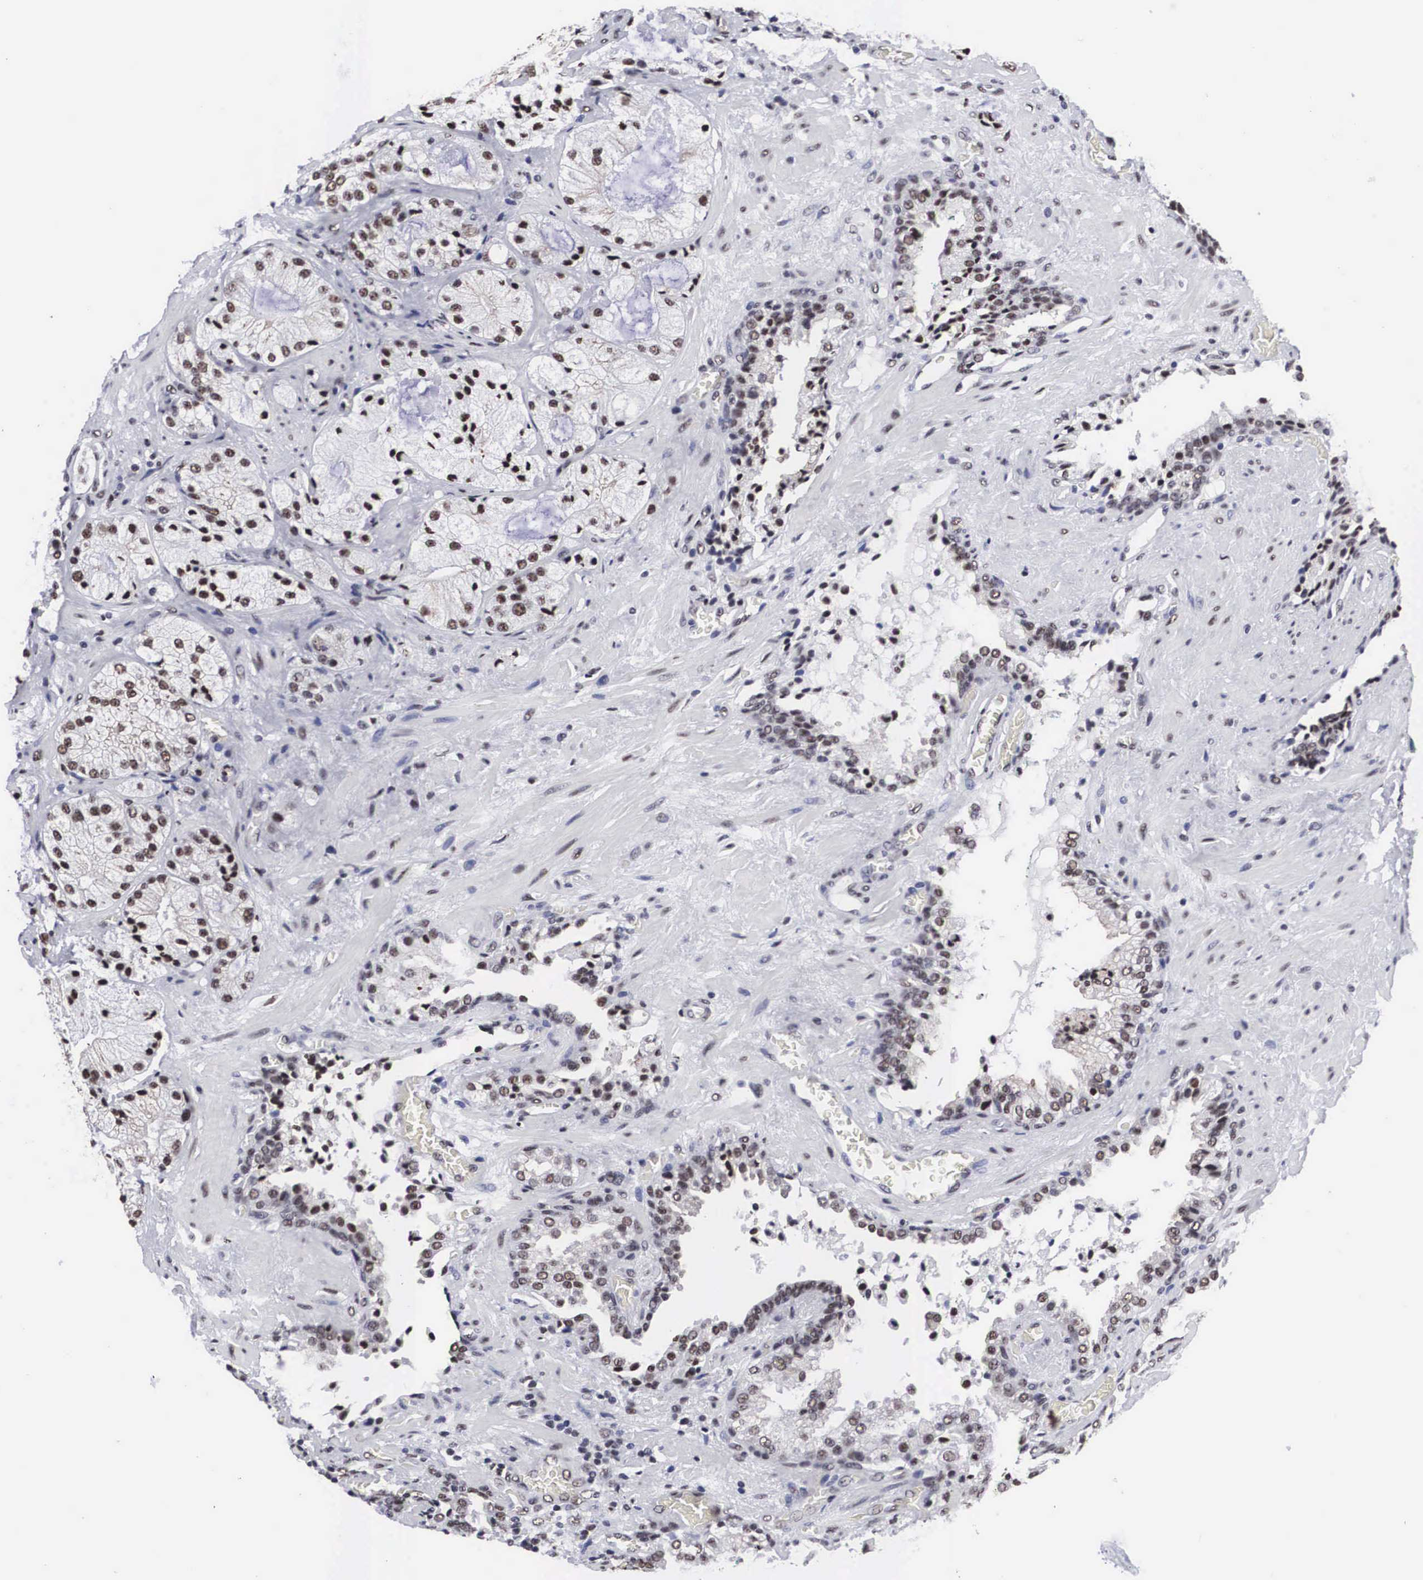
{"staining": {"intensity": "weak", "quantity": "25%-75%", "location": "nuclear"}, "tissue": "prostate cancer", "cell_type": "Tumor cells", "image_type": "cancer", "snomed": [{"axis": "morphology", "description": "Adenocarcinoma, Medium grade"}, {"axis": "topography", "description": "Prostate"}], "caption": "DAB immunohistochemical staining of human medium-grade adenocarcinoma (prostate) exhibits weak nuclear protein expression in approximately 25%-75% of tumor cells.", "gene": "ACIN1", "patient": {"sex": "male", "age": 70}}